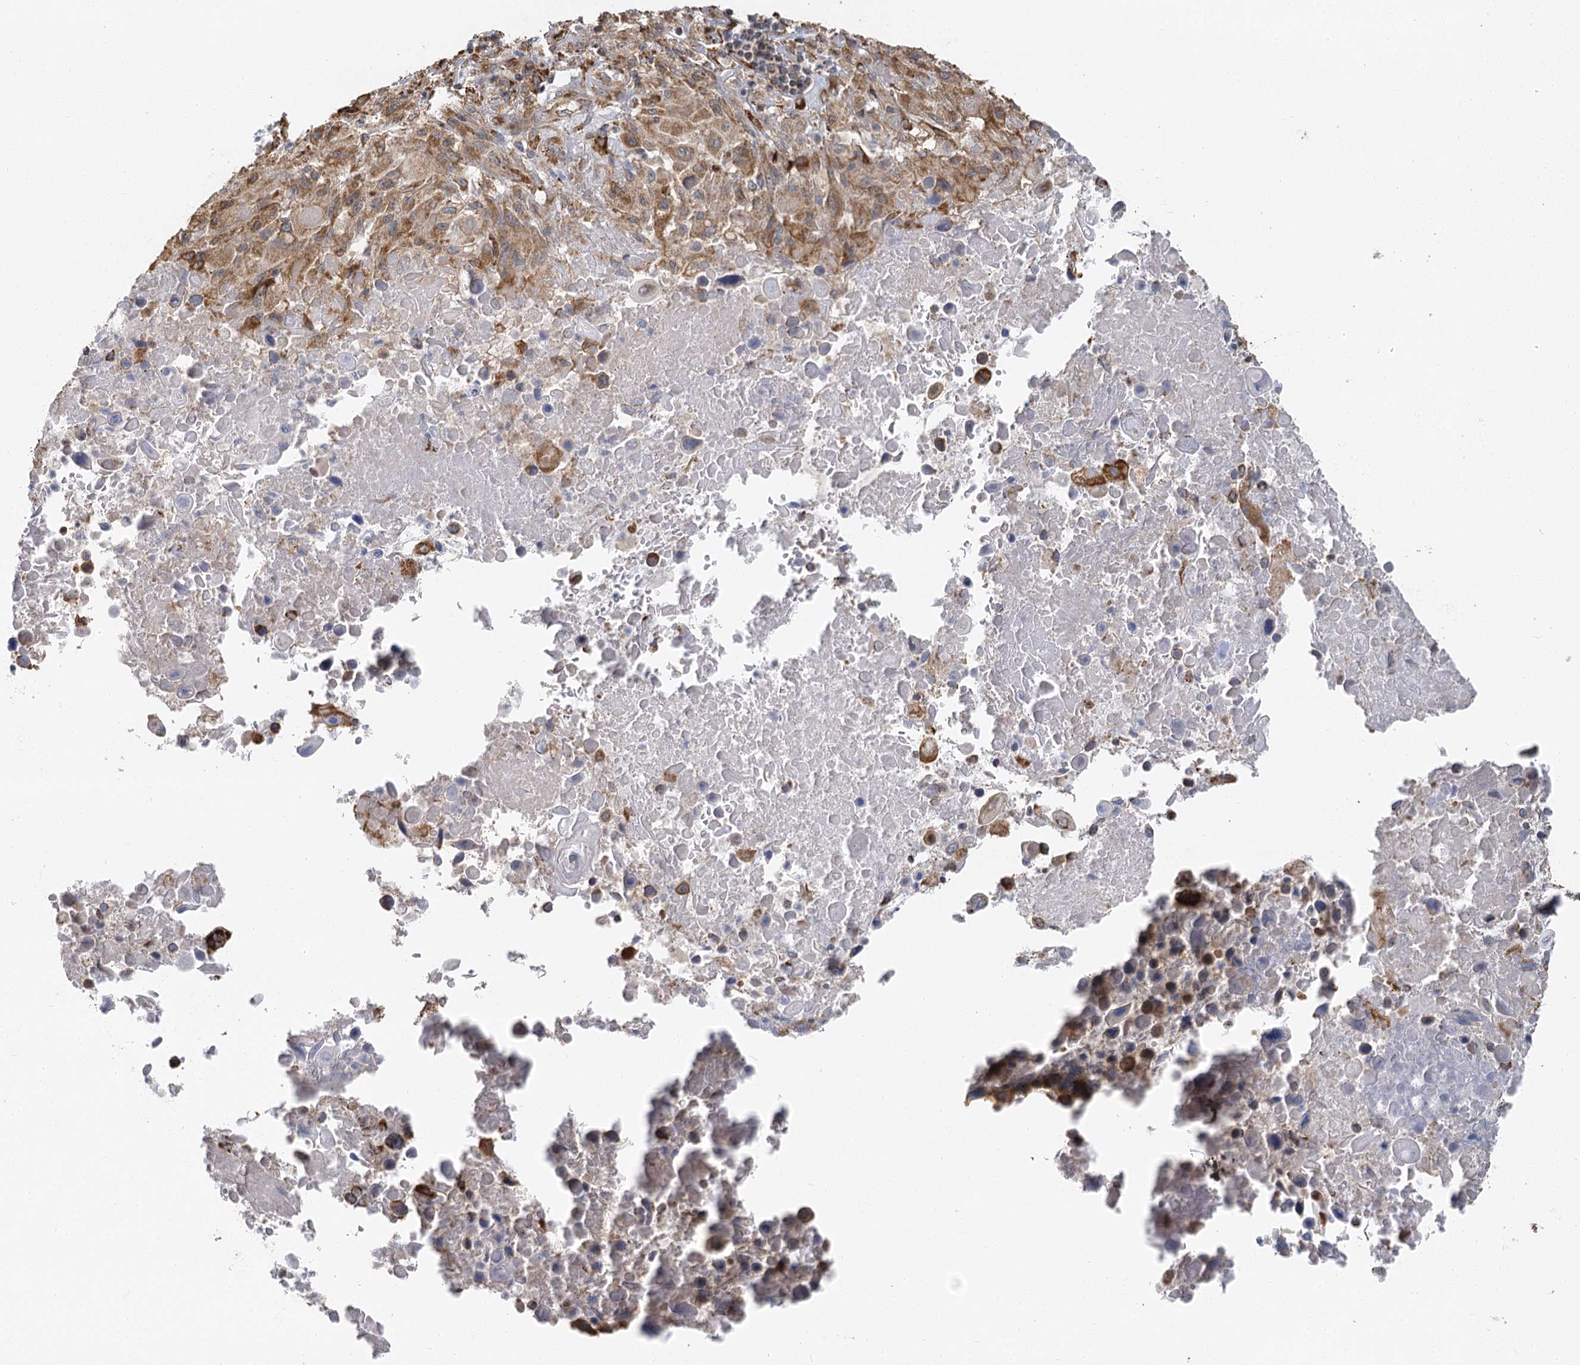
{"staining": {"intensity": "moderate", "quantity": ">75%", "location": "cytoplasmic/membranous"}, "tissue": "lung cancer", "cell_type": "Tumor cells", "image_type": "cancer", "snomed": [{"axis": "morphology", "description": "Squamous cell carcinoma, NOS"}, {"axis": "topography", "description": "Lung"}], "caption": "Immunohistochemistry (IHC) image of human lung cancer stained for a protein (brown), which demonstrates medium levels of moderate cytoplasmic/membranous staining in about >75% of tumor cells.", "gene": "IL11RA", "patient": {"sex": "male", "age": 66}}